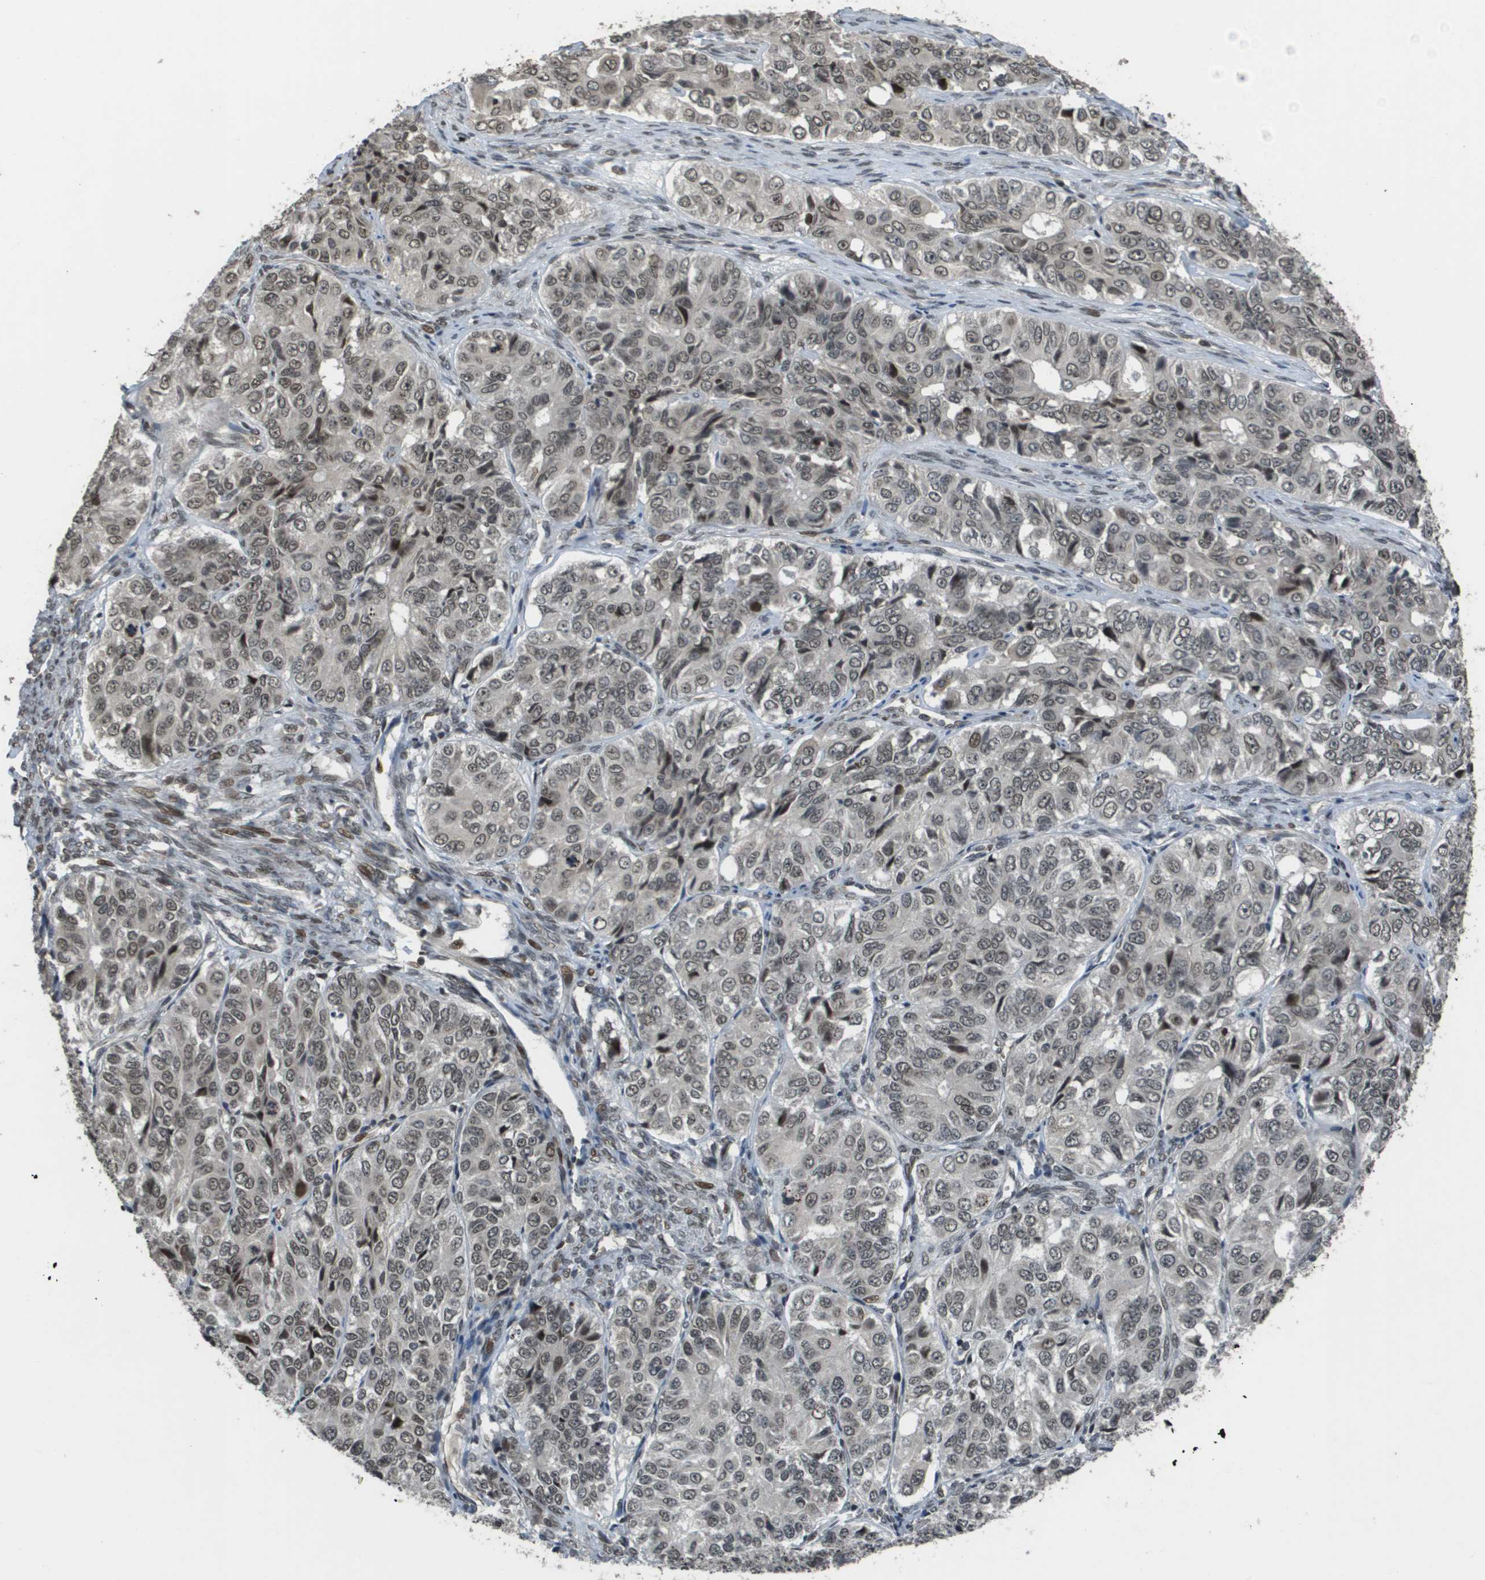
{"staining": {"intensity": "weak", "quantity": ">75%", "location": "cytoplasmic/membranous,nuclear"}, "tissue": "ovarian cancer", "cell_type": "Tumor cells", "image_type": "cancer", "snomed": [{"axis": "morphology", "description": "Carcinoma, endometroid"}, {"axis": "topography", "description": "Ovary"}], "caption": "A brown stain labels weak cytoplasmic/membranous and nuclear expression of a protein in ovarian endometroid carcinoma tumor cells.", "gene": "KAT5", "patient": {"sex": "female", "age": 51}}